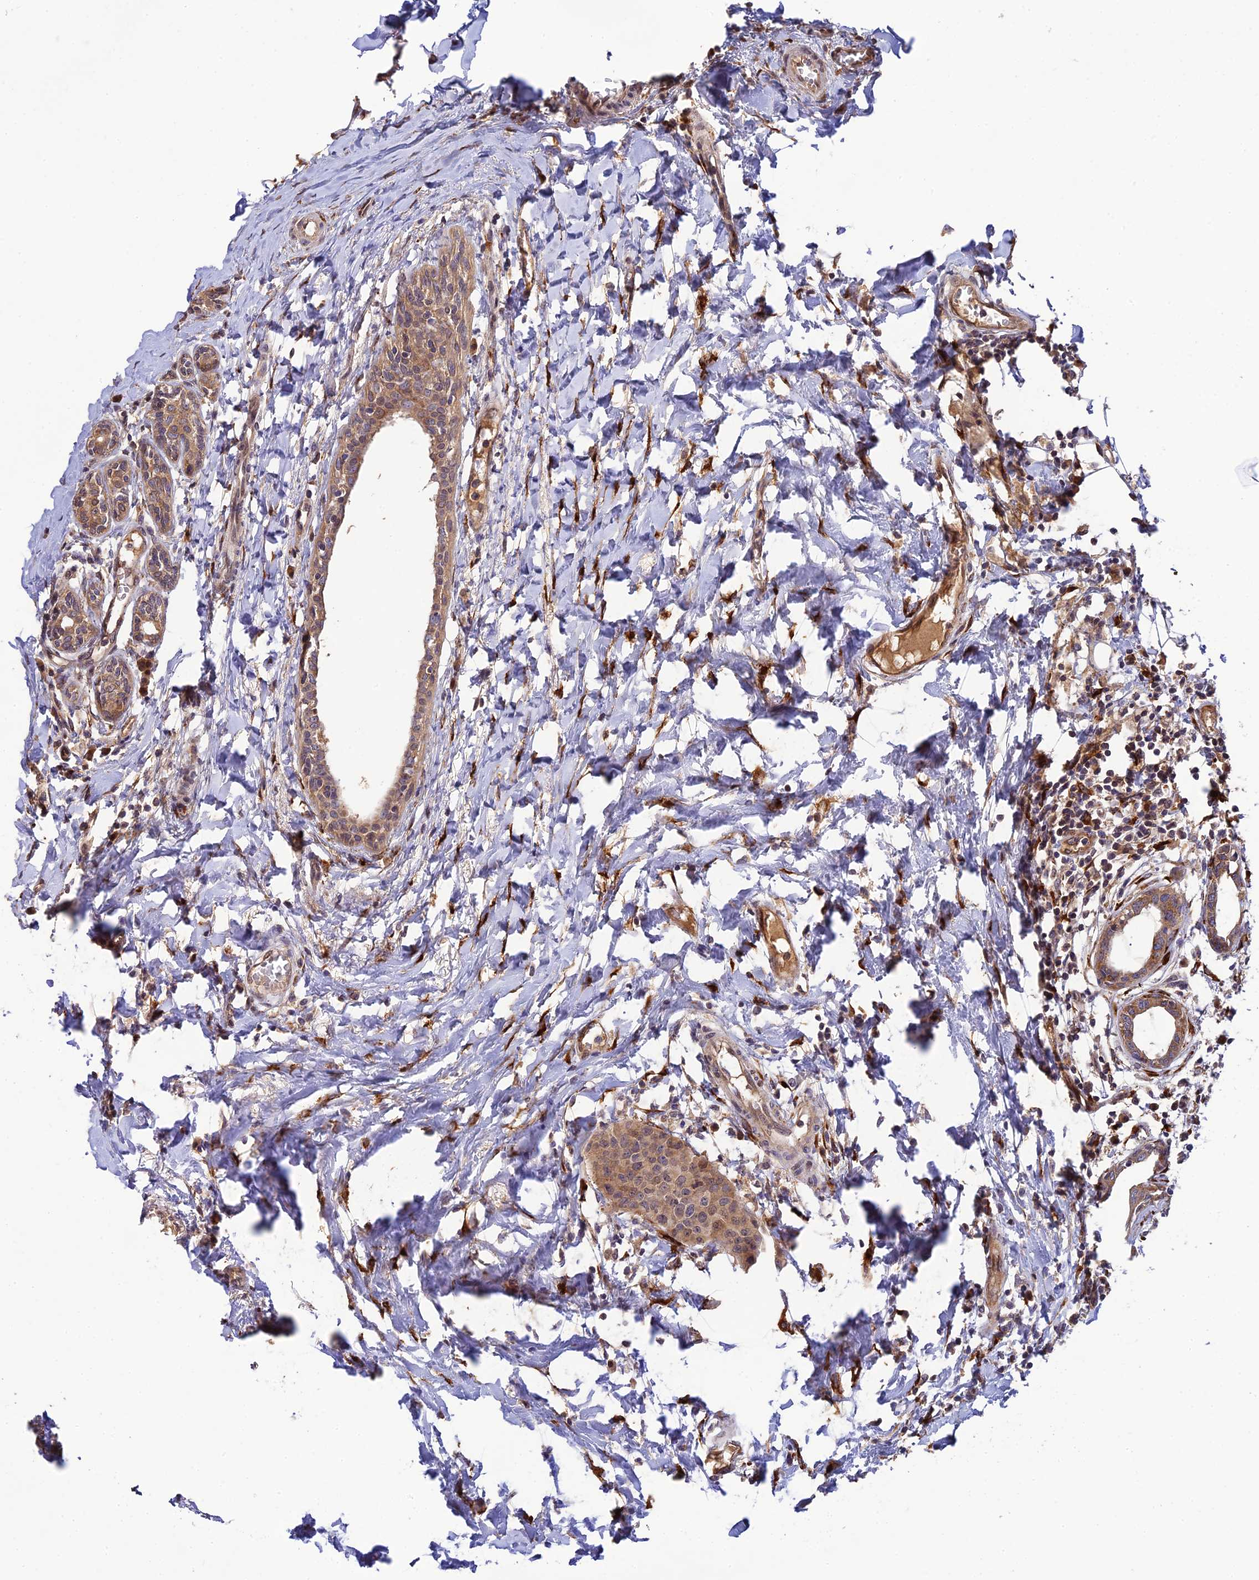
{"staining": {"intensity": "weak", "quantity": ">75%", "location": "cytoplasmic/membranous,nuclear"}, "tissue": "breast cancer", "cell_type": "Tumor cells", "image_type": "cancer", "snomed": [{"axis": "morphology", "description": "Duct carcinoma"}, {"axis": "topography", "description": "Breast"}], "caption": "This is an image of immunohistochemistry (IHC) staining of breast invasive ductal carcinoma, which shows weak positivity in the cytoplasmic/membranous and nuclear of tumor cells.", "gene": "P3H3", "patient": {"sex": "female", "age": 40}}